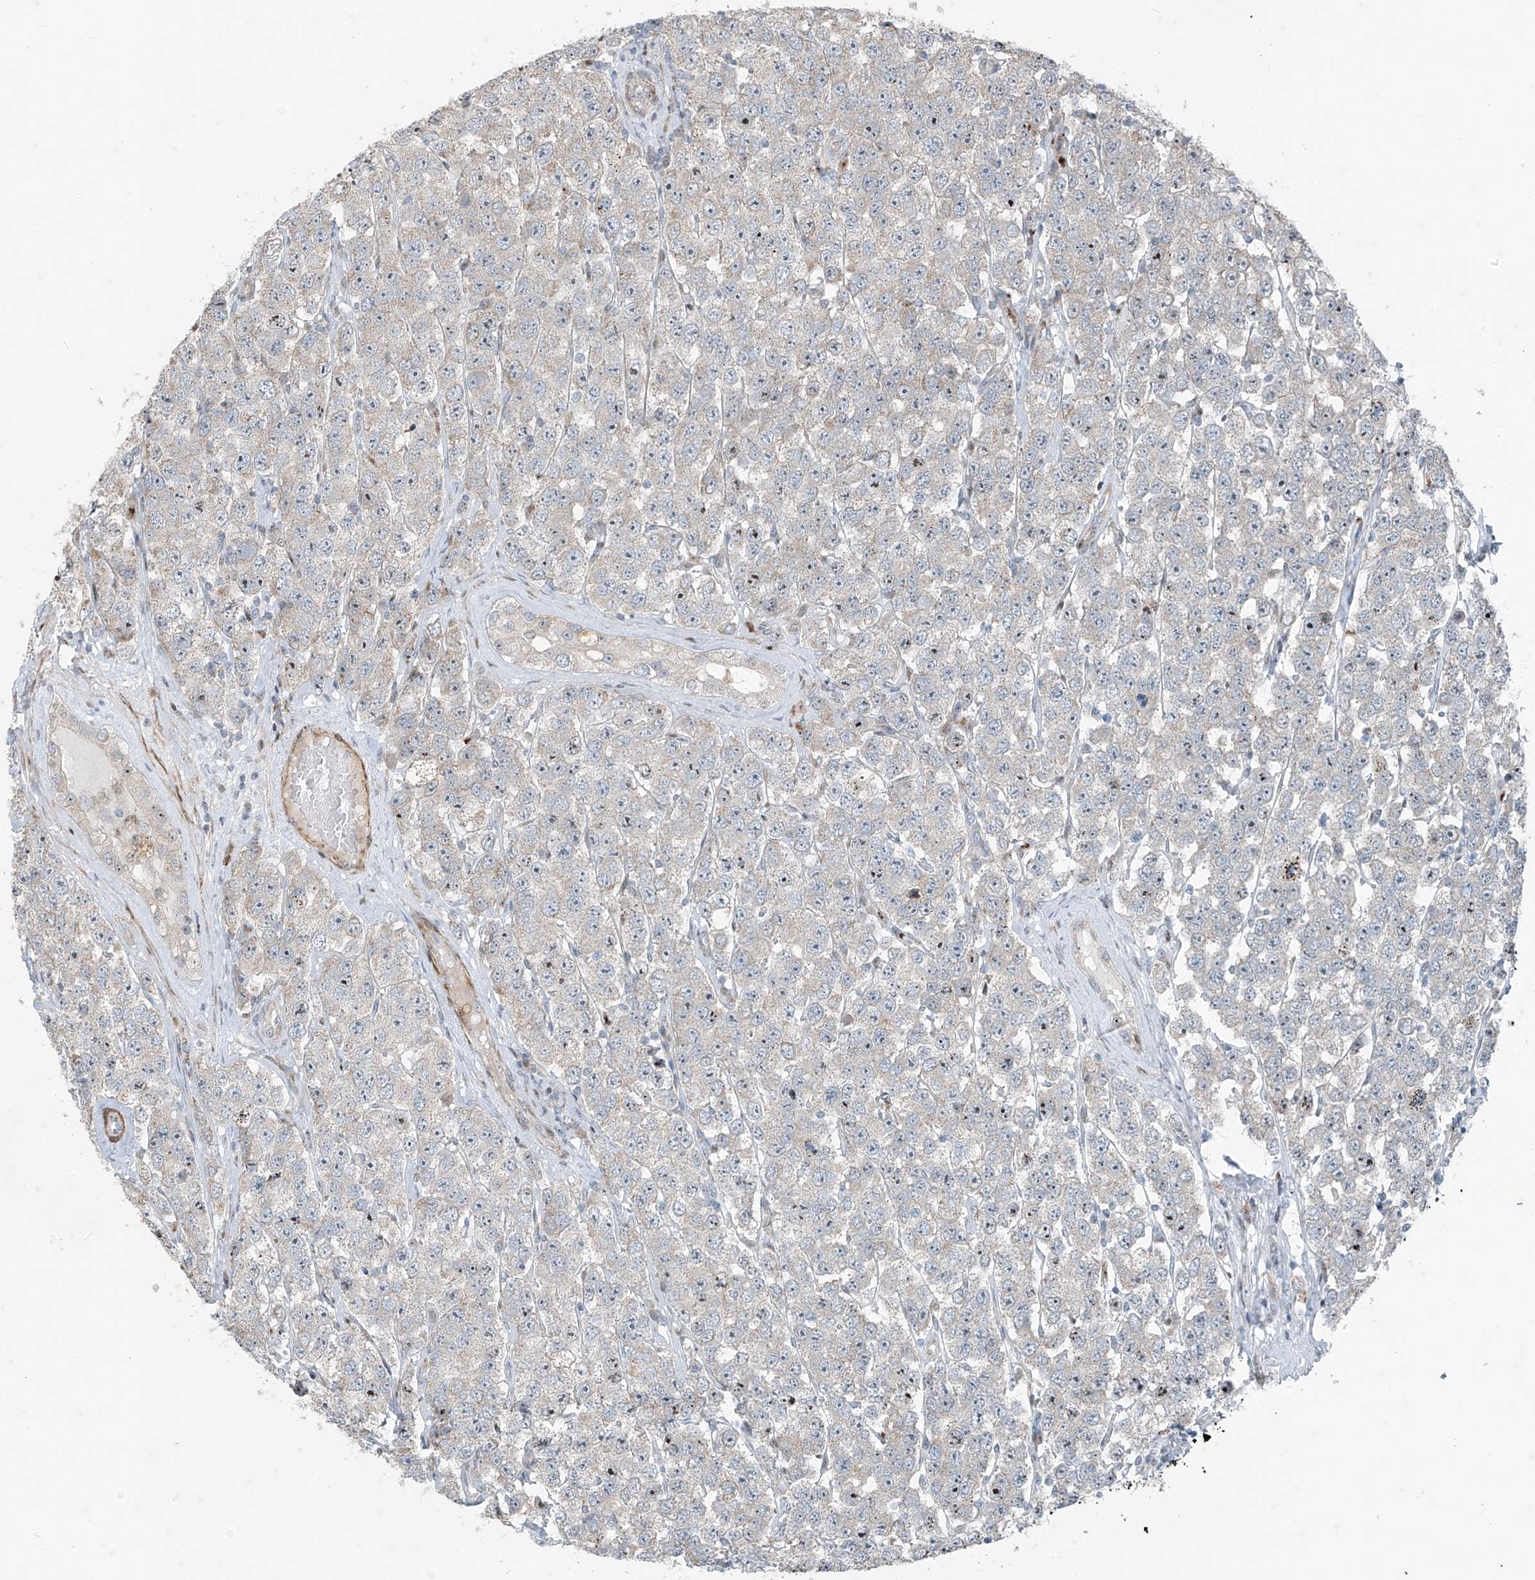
{"staining": {"intensity": "moderate", "quantity": "<25%", "location": "nuclear"}, "tissue": "testis cancer", "cell_type": "Tumor cells", "image_type": "cancer", "snomed": [{"axis": "morphology", "description": "Seminoma, NOS"}, {"axis": "topography", "description": "Testis"}], "caption": "Human seminoma (testis) stained with a brown dye displays moderate nuclear positive positivity in about <25% of tumor cells.", "gene": "PPCS", "patient": {"sex": "male", "age": 28}}